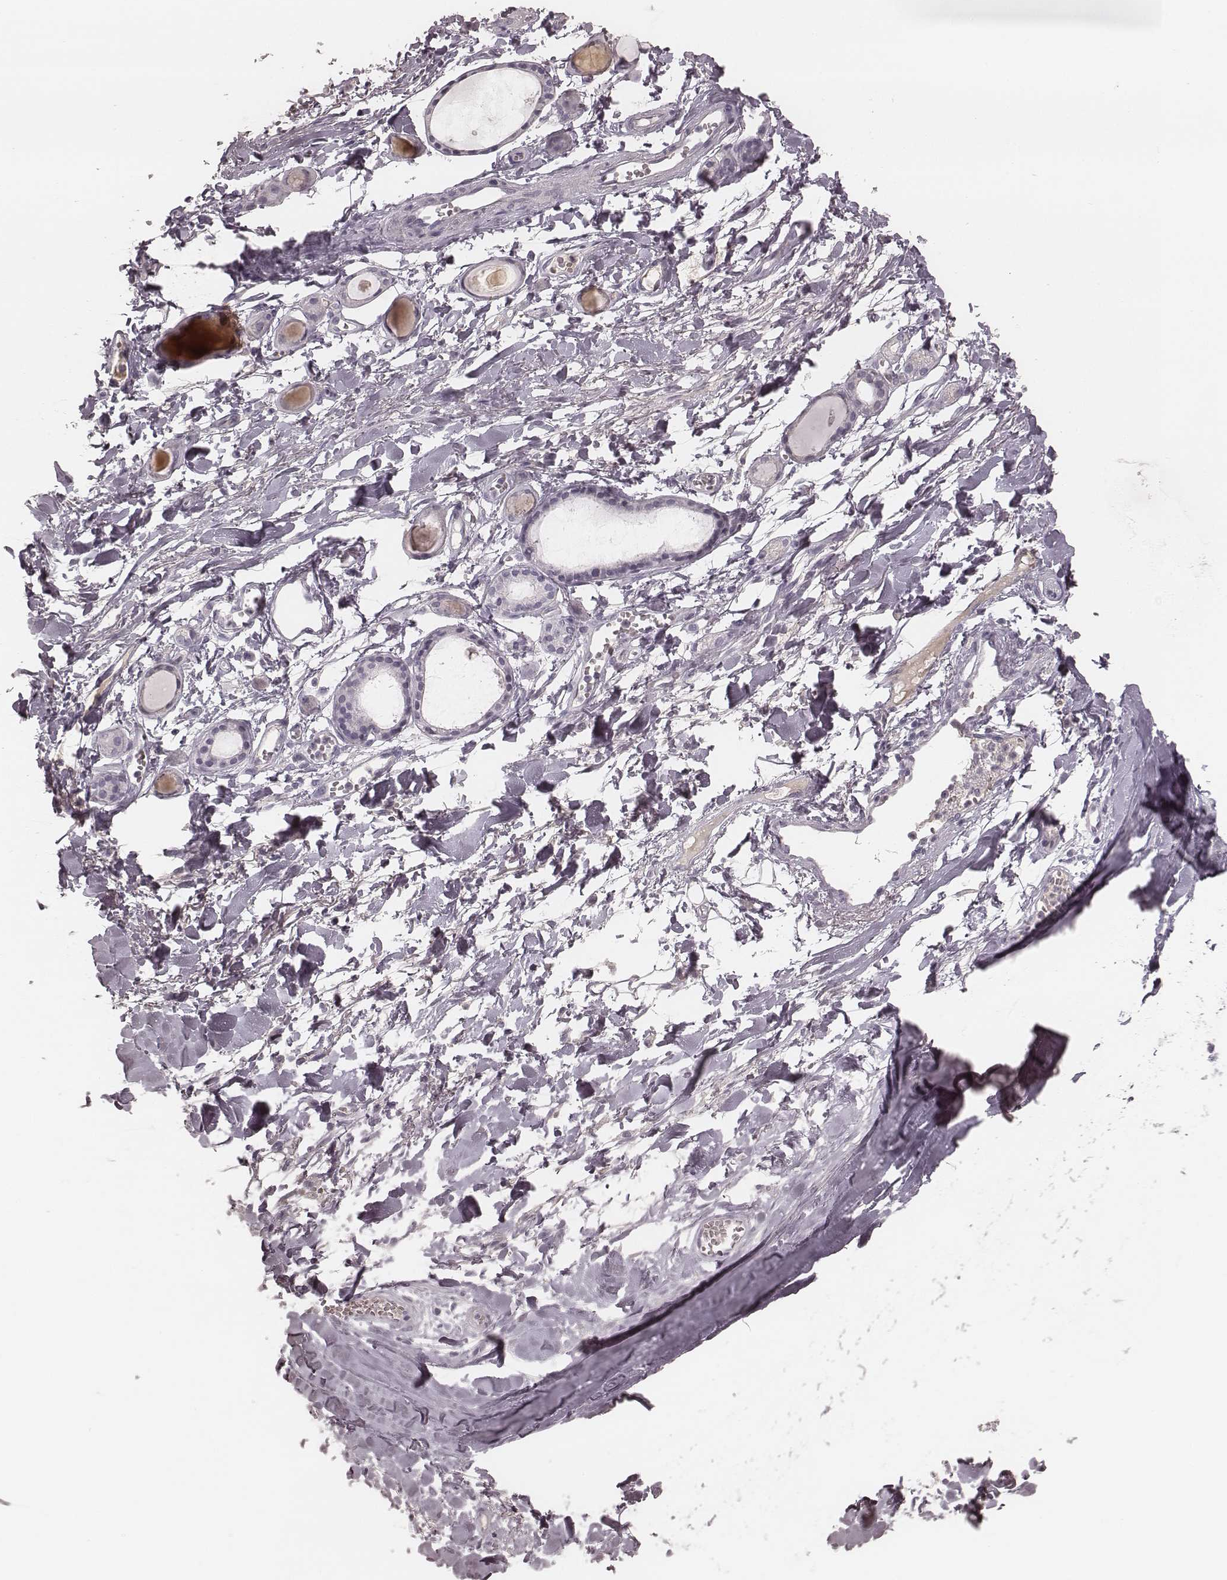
{"staining": {"intensity": "negative", "quantity": "none", "location": "none"}, "tissue": "soft tissue", "cell_type": "Fibroblasts", "image_type": "normal", "snomed": [{"axis": "morphology", "description": "Normal tissue, NOS"}, {"axis": "topography", "description": "Cartilage tissue"}, {"axis": "topography", "description": "Nasopharynx"}, {"axis": "topography", "description": "Thyroid gland"}], "caption": "High power microscopy micrograph of an IHC photomicrograph of normal soft tissue, revealing no significant positivity in fibroblasts.", "gene": "SMIM24", "patient": {"sex": "male", "age": 63}}